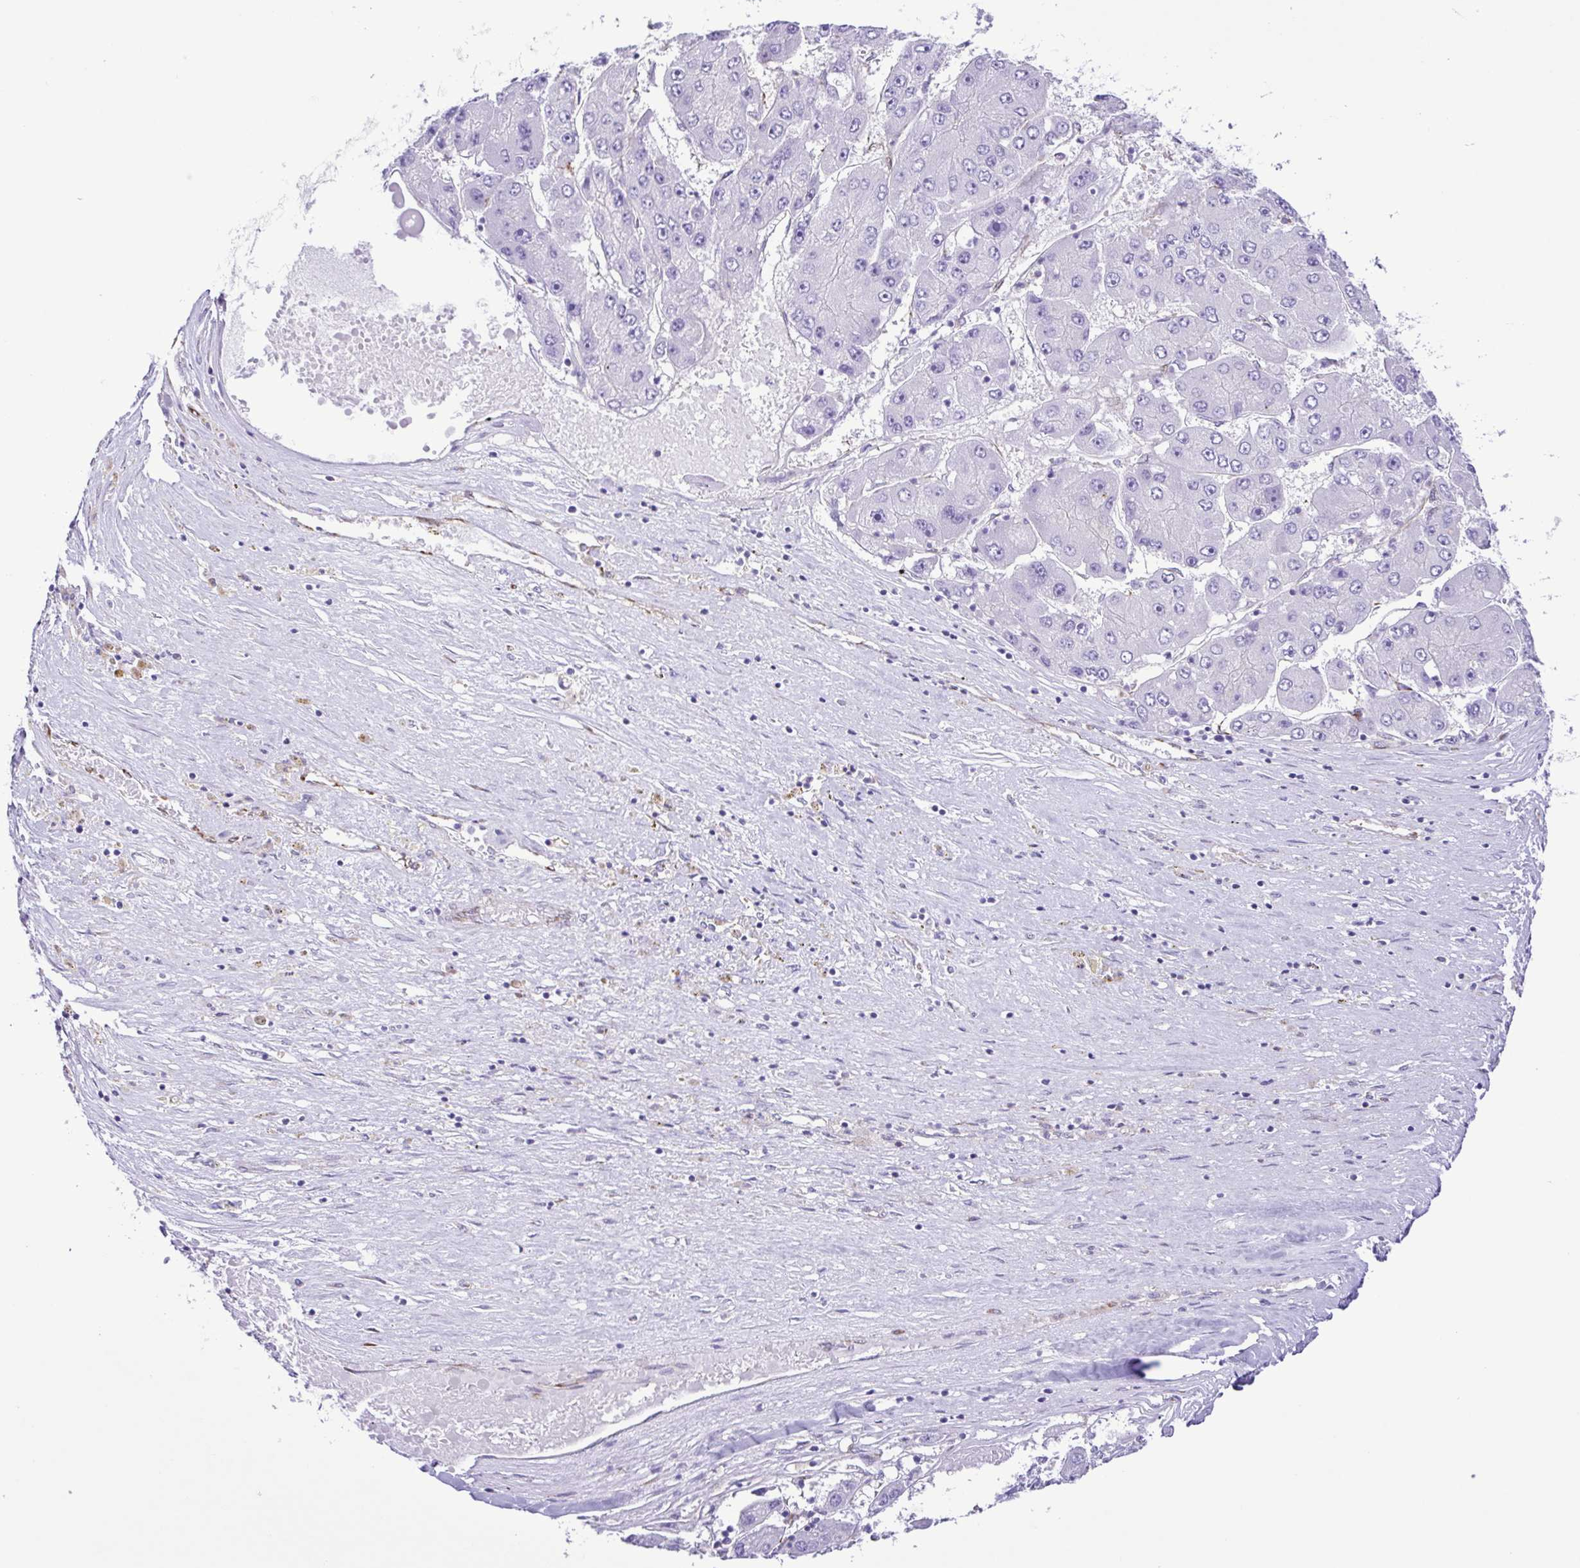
{"staining": {"intensity": "negative", "quantity": "none", "location": "none"}, "tissue": "liver cancer", "cell_type": "Tumor cells", "image_type": "cancer", "snomed": [{"axis": "morphology", "description": "Carcinoma, Hepatocellular, NOS"}, {"axis": "topography", "description": "Liver"}], "caption": "DAB (3,3'-diaminobenzidine) immunohistochemical staining of liver cancer displays no significant positivity in tumor cells.", "gene": "FLT1", "patient": {"sex": "female", "age": 61}}